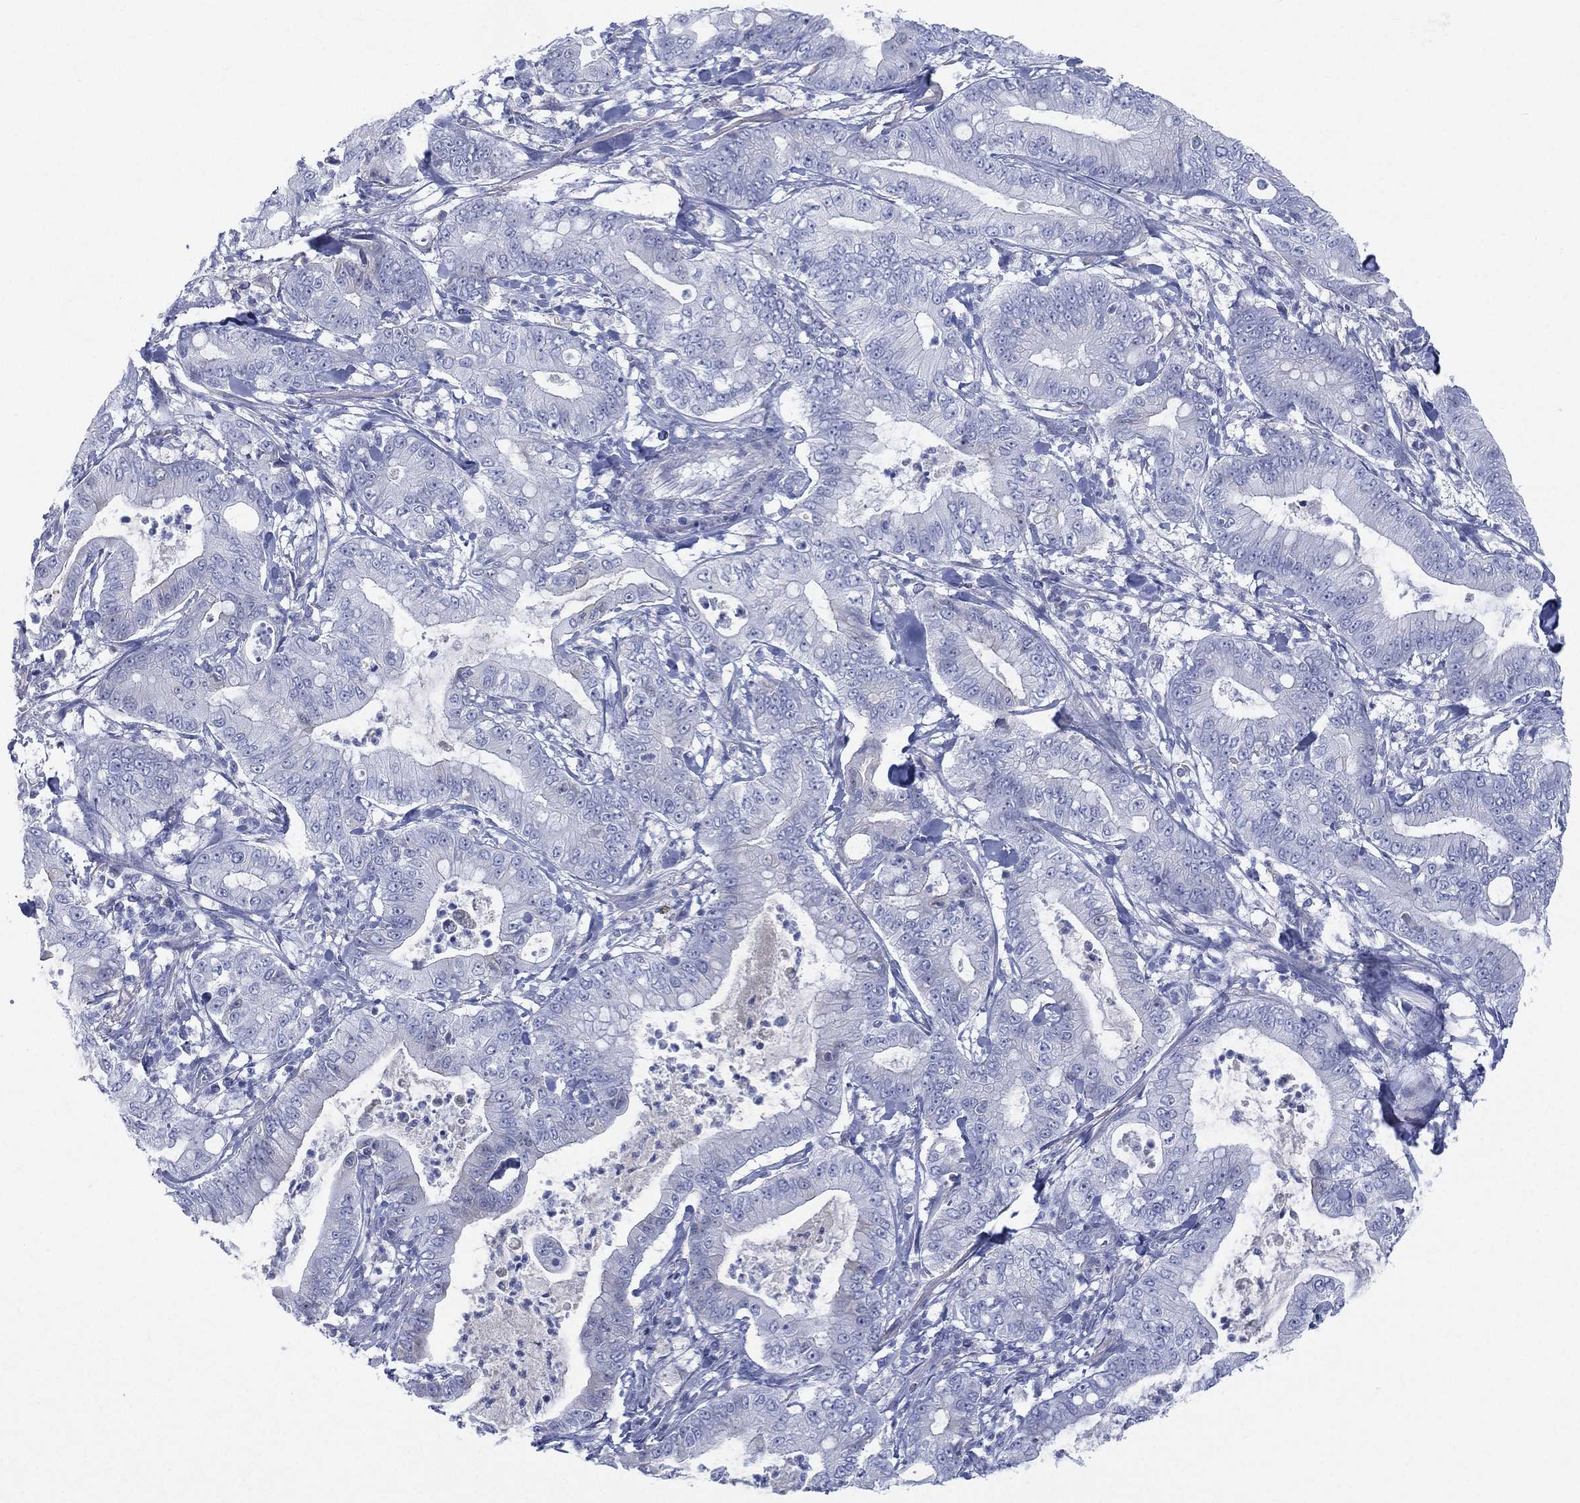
{"staining": {"intensity": "negative", "quantity": "none", "location": "none"}, "tissue": "pancreatic cancer", "cell_type": "Tumor cells", "image_type": "cancer", "snomed": [{"axis": "morphology", "description": "Adenocarcinoma, NOS"}, {"axis": "topography", "description": "Pancreas"}], "caption": "Image shows no significant protein staining in tumor cells of pancreatic cancer.", "gene": "SEPTIN1", "patient": {"sex": "male", "age": 71}}